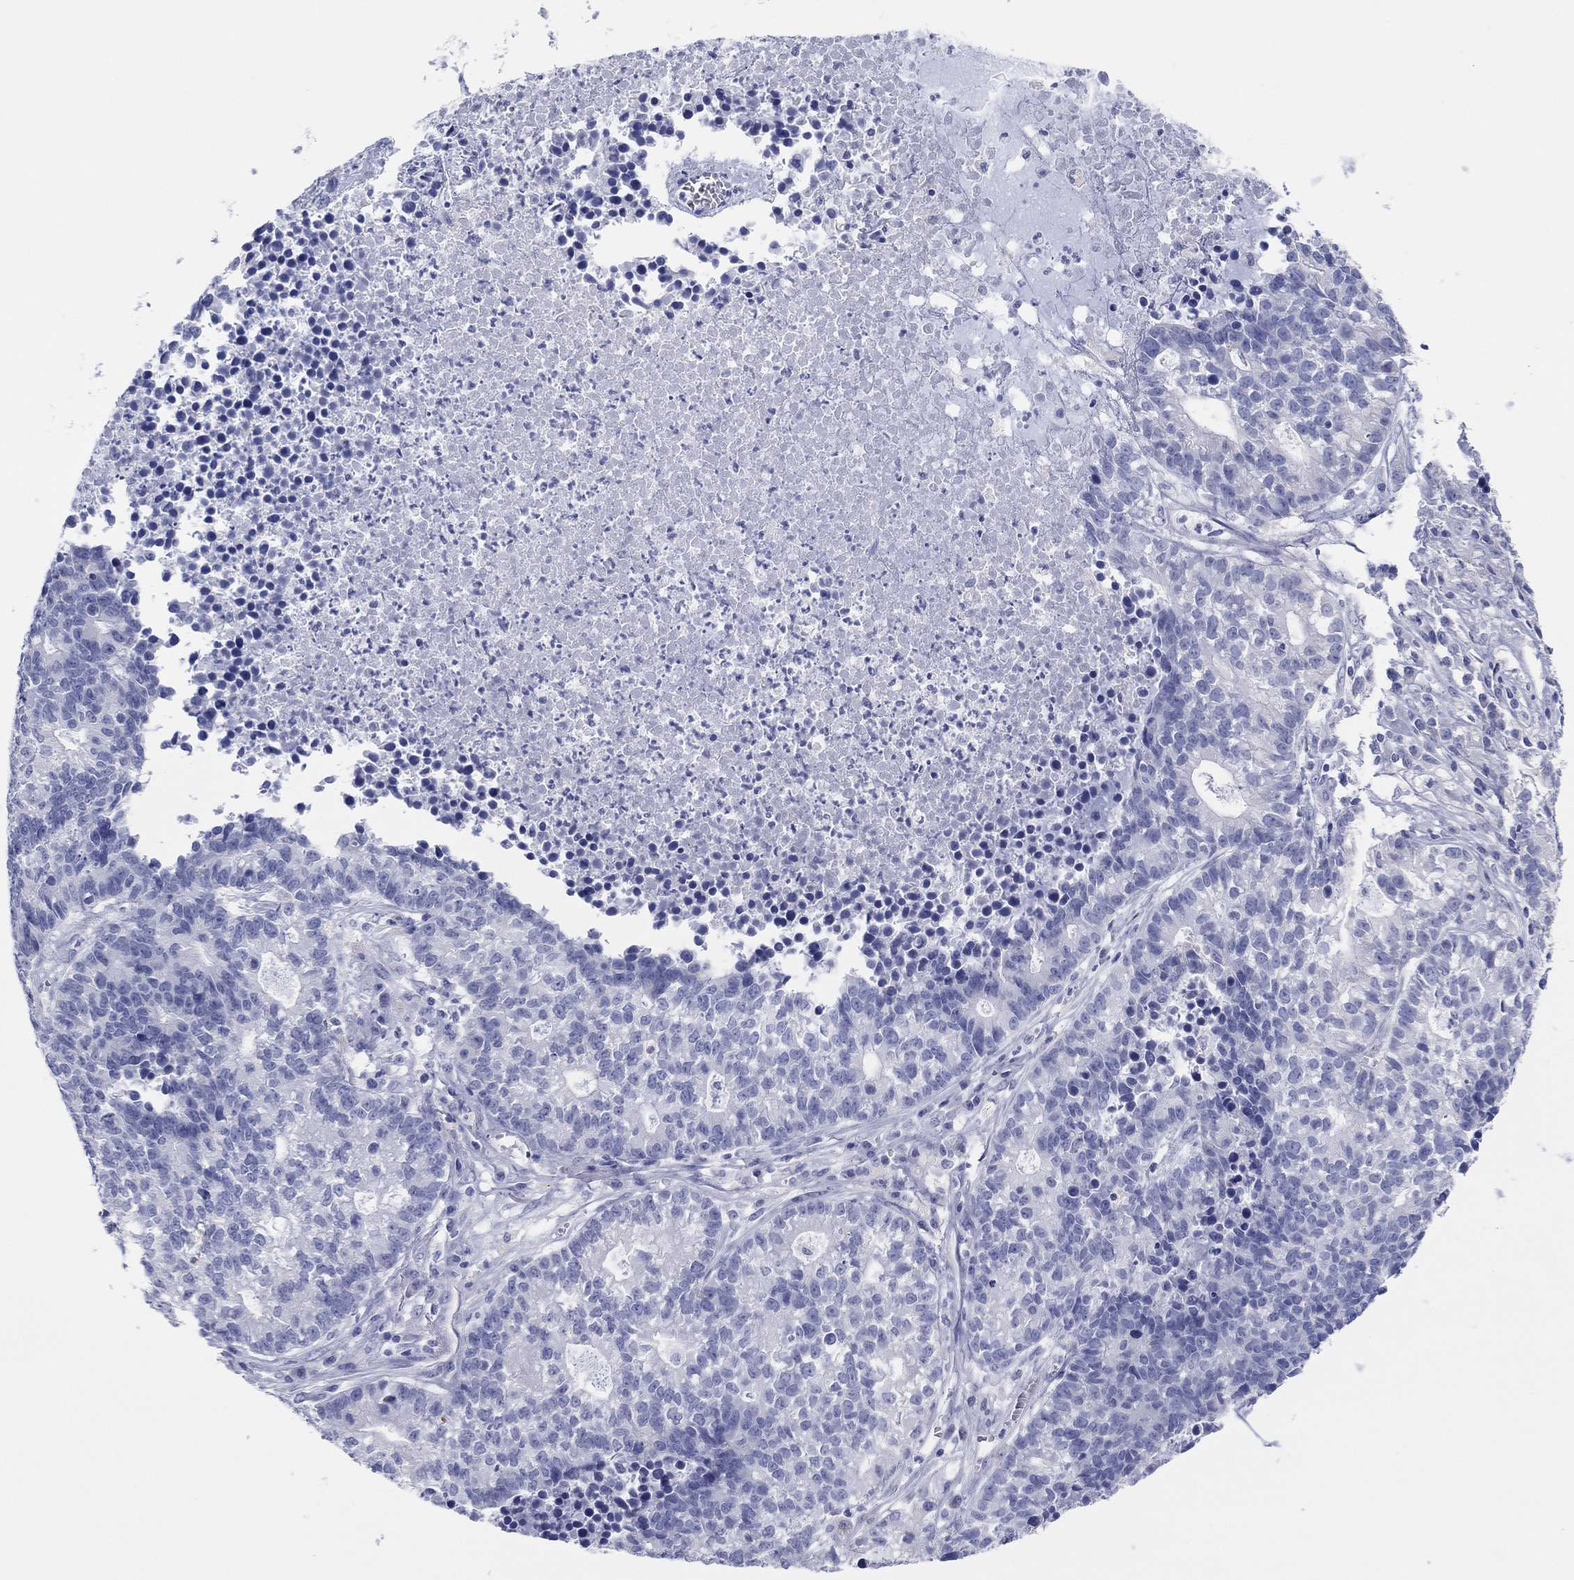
{"staining": {"intensity": "negative", "quantity": "none", "location": "none"}, "tissue": "lung cancer", "cell_type": "Tumor cells", "image_type": "cancer", "snomed": [{"axis": "morphology", "description": "Adenocarcinoma, NOS"}, {"axis": "topography", "description": "Lung"}], "caption": "Histopathology image shows no significant protein positivity in tumor cells of lung adenocarcinoma. The staining is performed using DAB brown chromogen with nuclei counter-stained in using hematoxylin.", "gene": "ERICH3", "patient": {"sex": "male", "age": 57}}